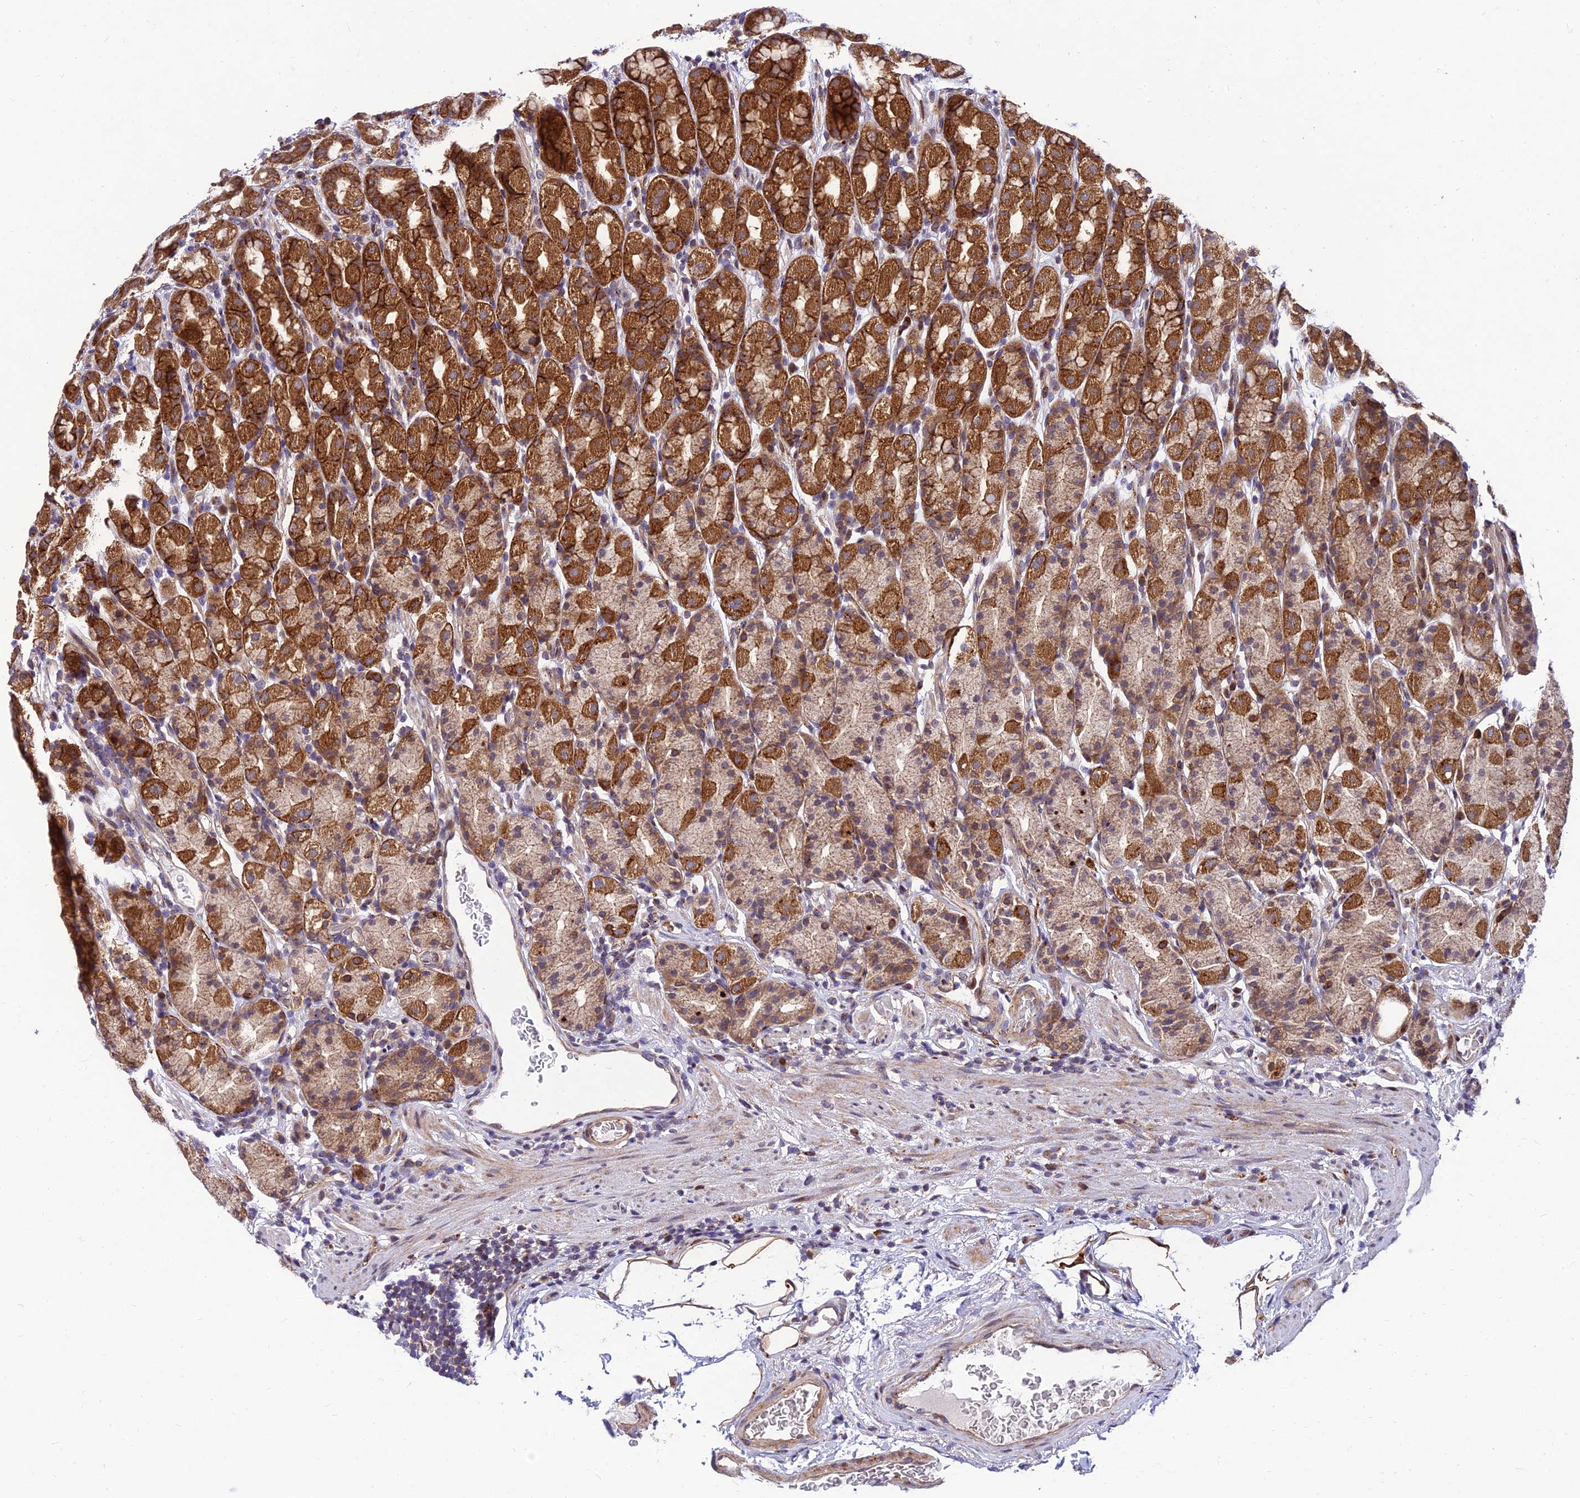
{"staining": {"intensity": "strong", "quantity": "25%-75%", "location": "cytoplasmic/membranous"}, "tissue": "stomach", "cell_type": "Glandular cells", "image_type": "normal", "snomed": [{"axis": "morphology", "description": "Normal tissue, NOS"}, {"axis": "topography", "description": "Stomach, upper"}, {"axis": "topography", "description": "Stomach, lower"}, {"axis": "topography", "description": "Small intestine"}], "caption": "There is high levels of strong cytoplasmic/membranous positivity in glandular cells of normal stomach, as demonstrated by immunohistochemical staining (brown color).", "gene": "MKKS", "patient": {"sex": "male", "age": 68}}